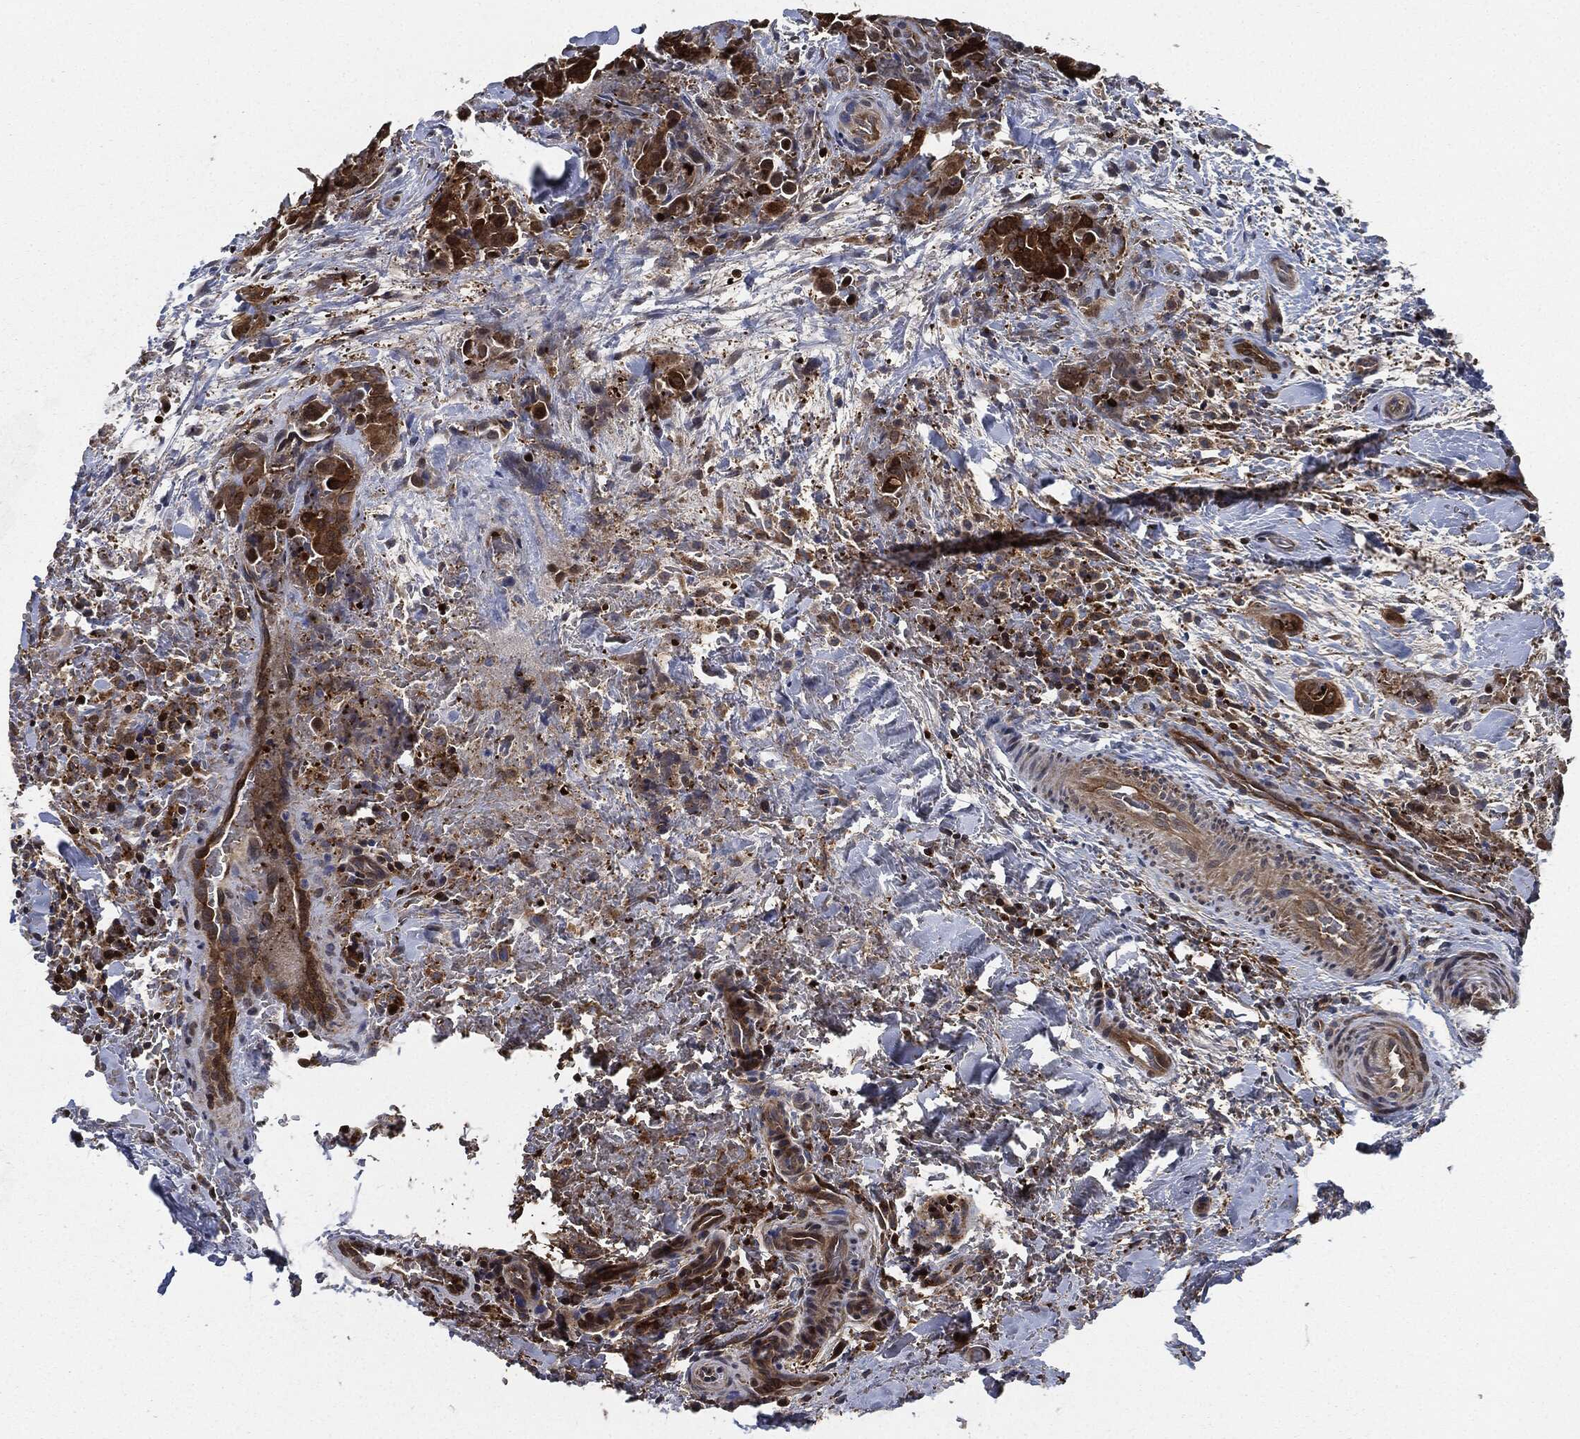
{"staining": {"intensity": "moderate", "quantity": ">75%", "location": "cytoplasmic/membranous"}, "tissue": "thyroid cancer", "cell_type": "Tumor cells", "image_type": "cancer", "snomed": [{"axis": "morphology", "description": "Papillary adenocarcinoma, NOS"}, {"axis": "topography", "description": "Thyroid gland"}], "caption": "Thyroid papillary adenocarcinoma tissue exhibits moderate cytoplasmic/membranous staining in about >75% of tumor cells (Brightfield microscopy of DAB IHC at high magnification).", "gene": "PRDX2", "patient": {"sex": "male", "age": 61}}